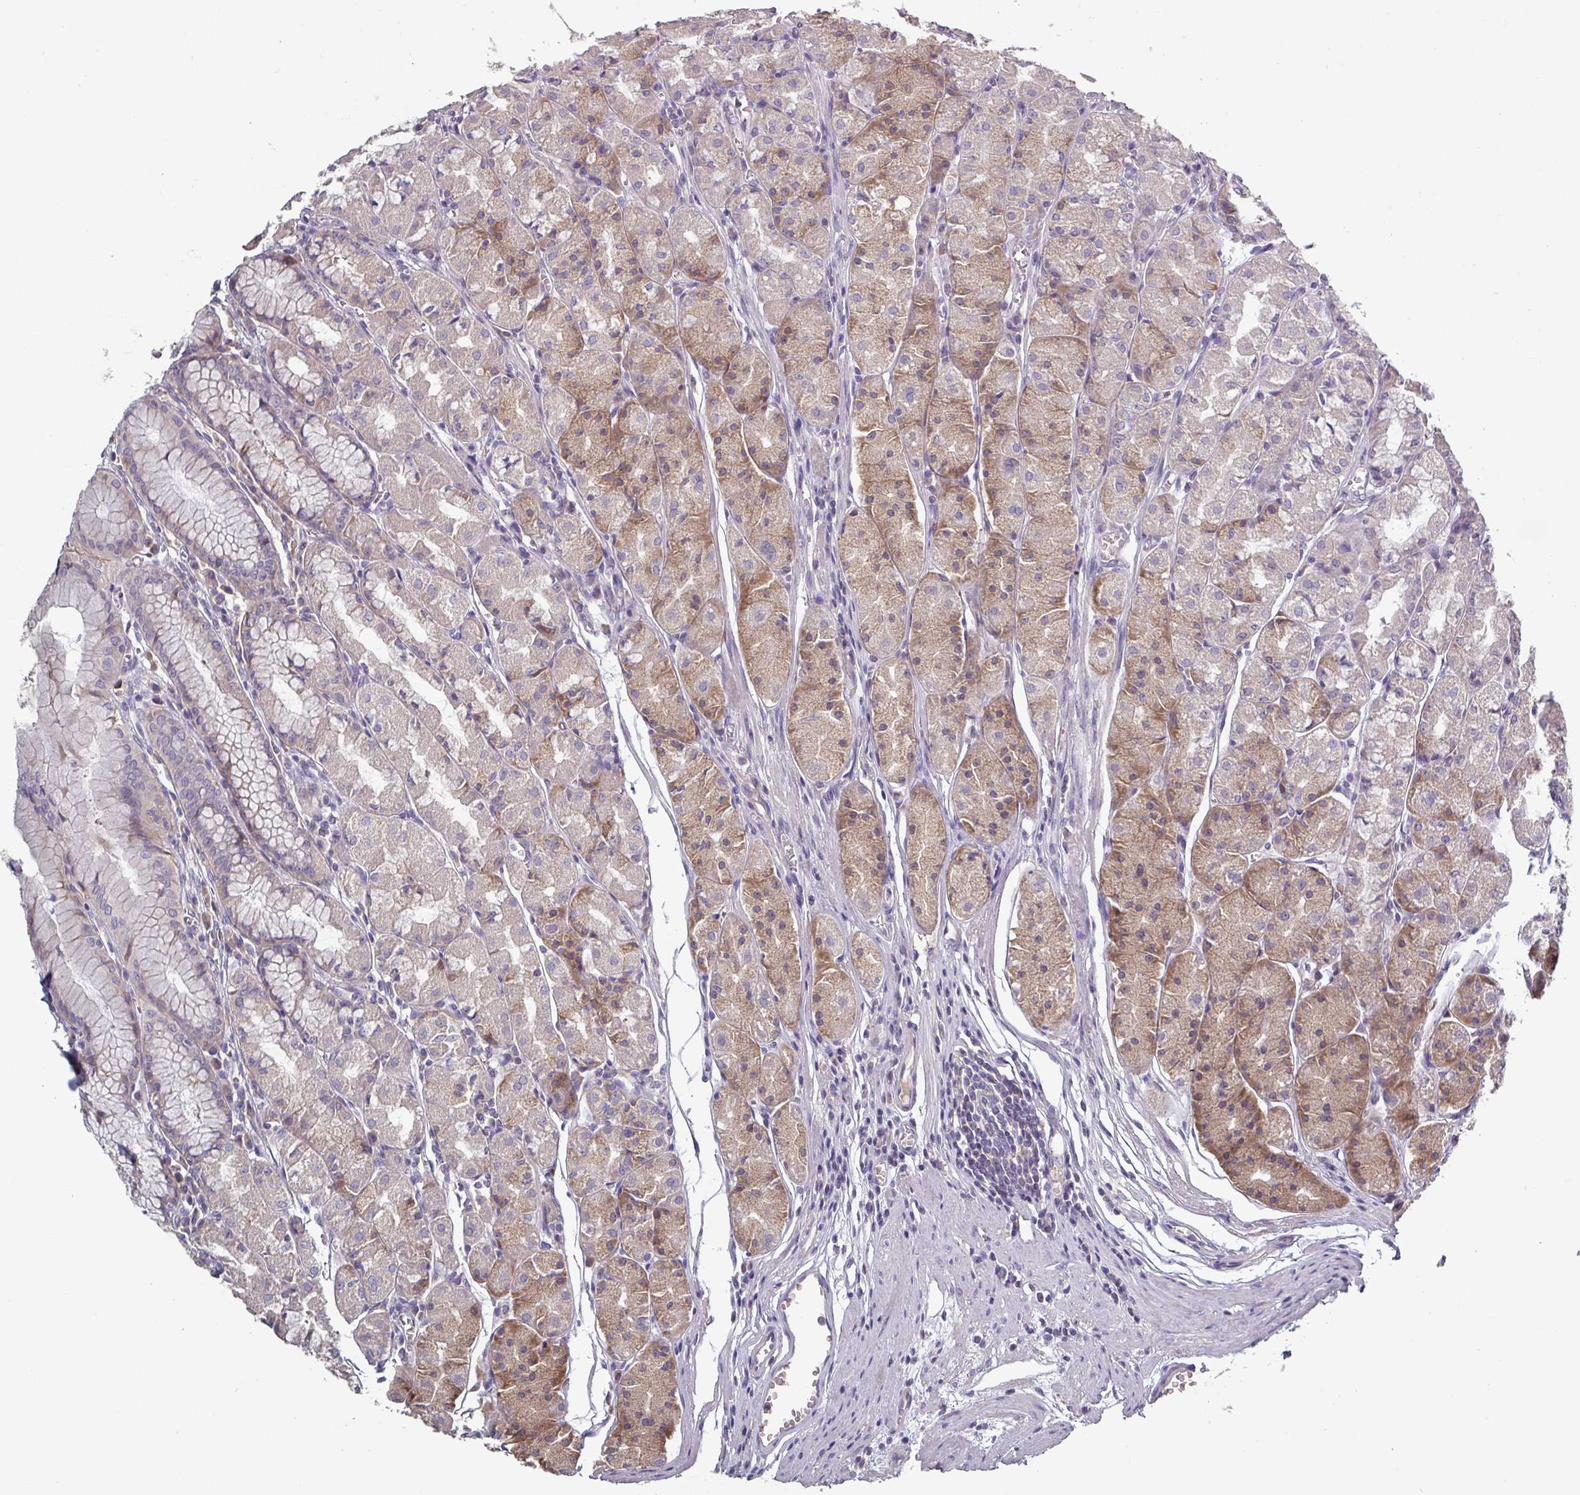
{"staining": {"intensity": "weak", "quantity": "25%-75%", "location": "cytoplasmic/membranous"}, "tissue": "stomach", "cell_type": "Glandular cells", "image_type": "normal", "snomed": [{"axis": "morphology", "description": "Normal tissue, NOS"}, {"axis": "topography", "description": "Stomach"}], "caption": "Glandular cells reveal low levels of weak cytoplasmic/membranous positivity in about 25%-75% of cells in benign stomach.", "gene": "PRAMEF7", "patient": {"sex": "male", "age": 55}}